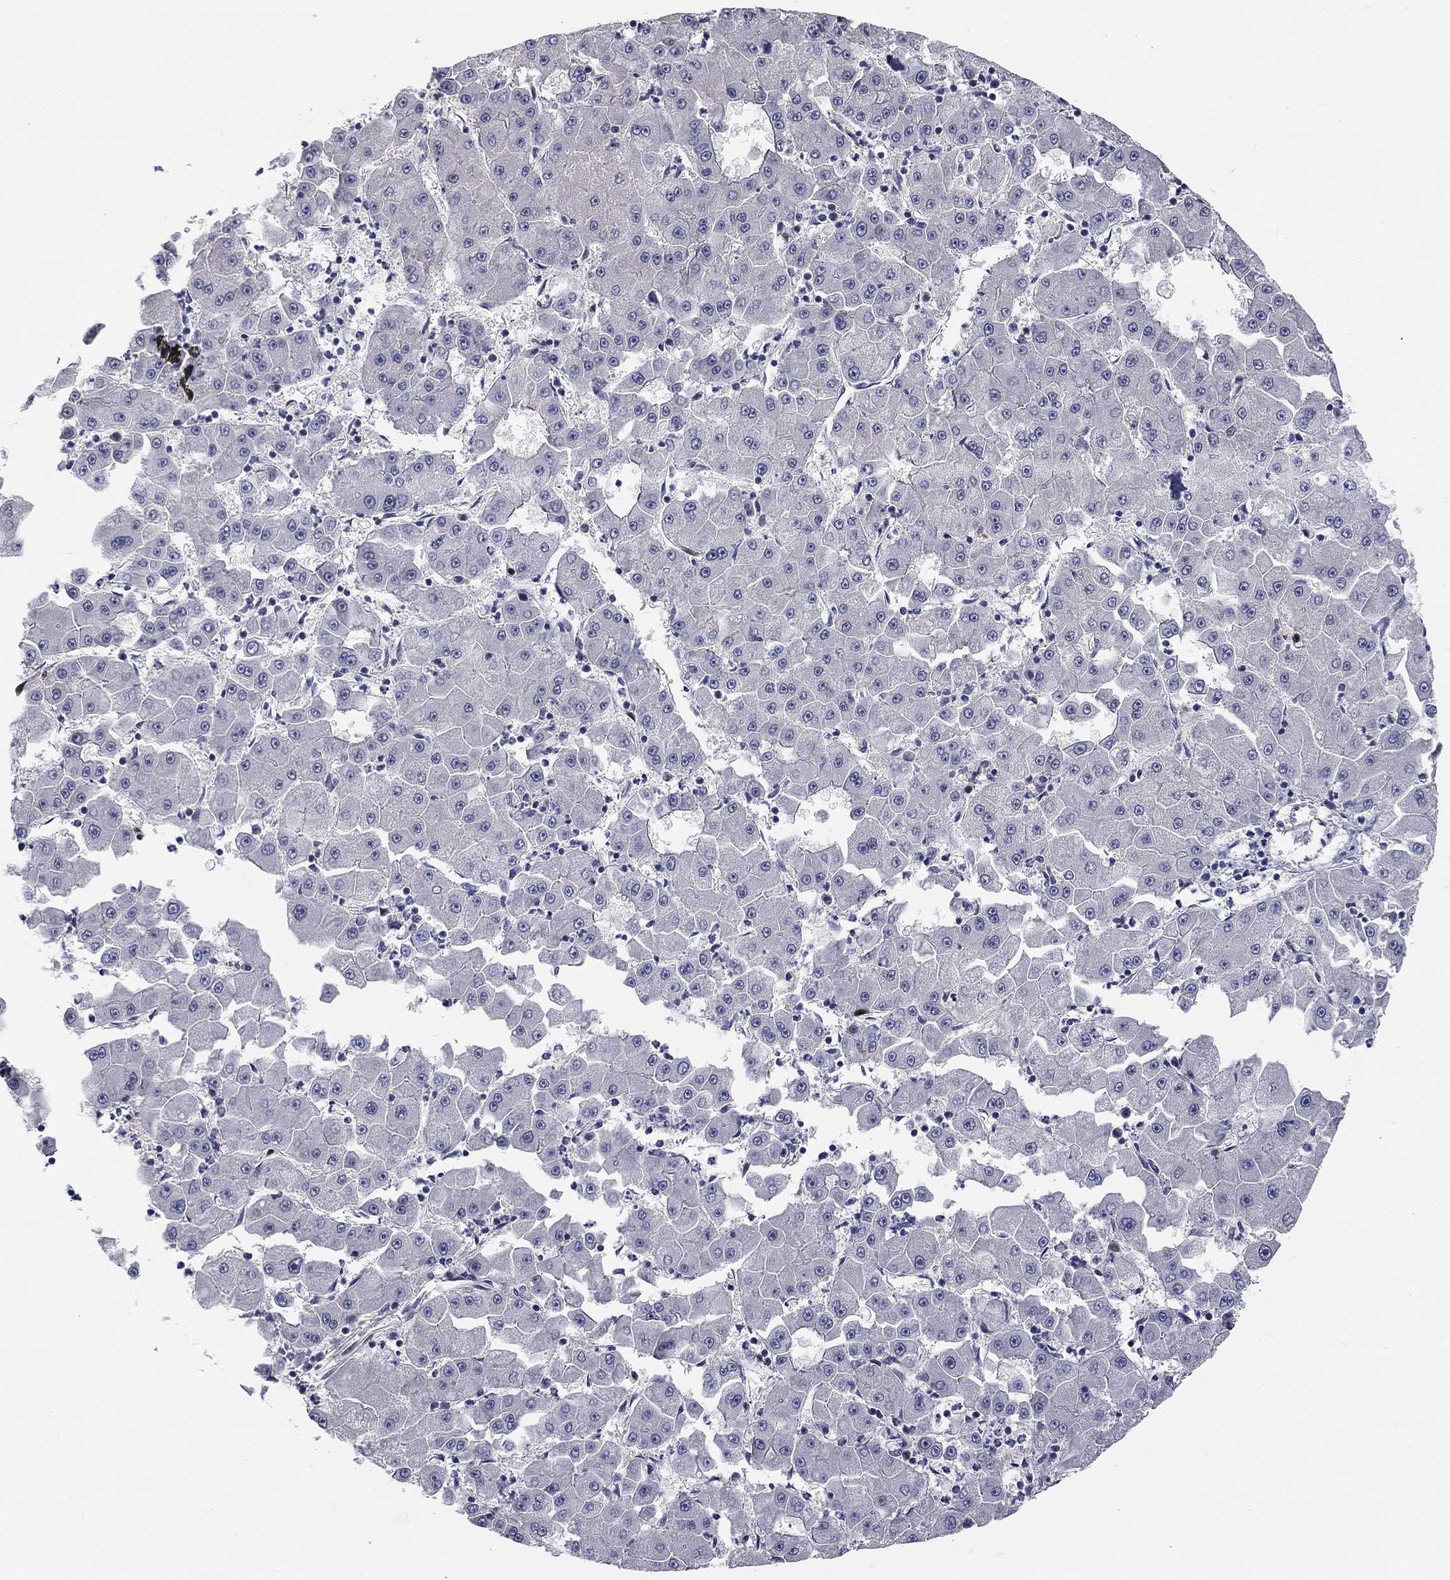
{"staining": {"intensity": "negative", "quantity": "none", "location": "none"}, "tissue": "liver cancer", "cell_type": "Tumor cells", "image_type": "cancer", "snomed": [{"axis": "morphology", "description": "Carcinoma, Hepatocellular, NOS"}, {"axis": "topography", "description": "Liver"}], "caption": "Tumor cells show no significant positivity in liver cancer. The staining was performed using DAB to visualize the protein expression in brown, while the nuclei were stained in blue with hematoxylin (Magnification: 20x).", "gene": "PRC1", "patient": {"sex": "male", "age": 73}}